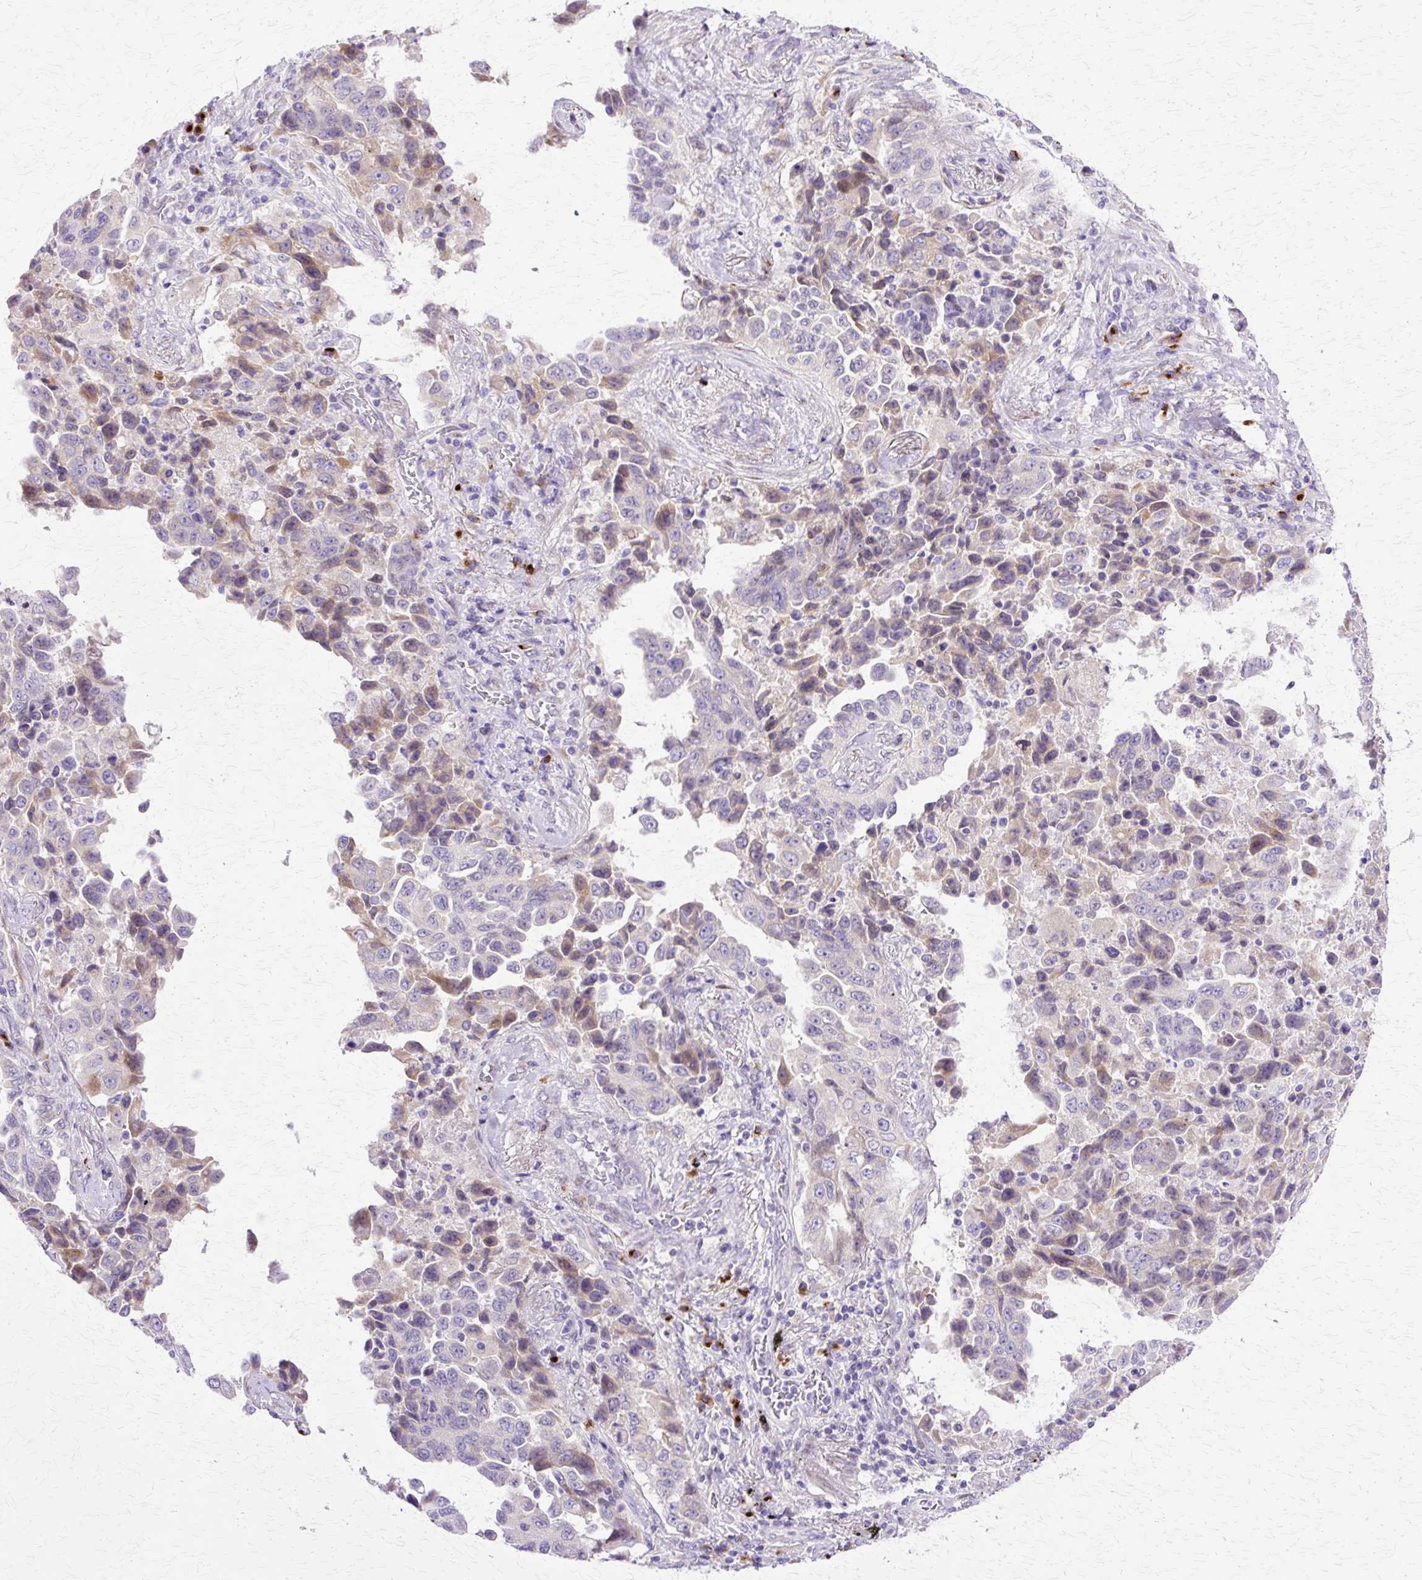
{"staining": {"intensity": "weak", "quantity": "<25%", "location": "cytoplasmic/membranous"}, "tissue": "lung cancer", "cell_type": "Tumor cells", "image_type": "cancer", "snomed": [{"axis": "morphology", "description": "Adenocarcinoma, NOS"}, {"axis": "topography", "description": "Lung"}], "caption": "Protein analysis of lung cancer (adenocarcinoma) displays no significant expression in tumor cells.", "gene": "TBC1D3G", "patient": {"sex": "female", "age": 51}}